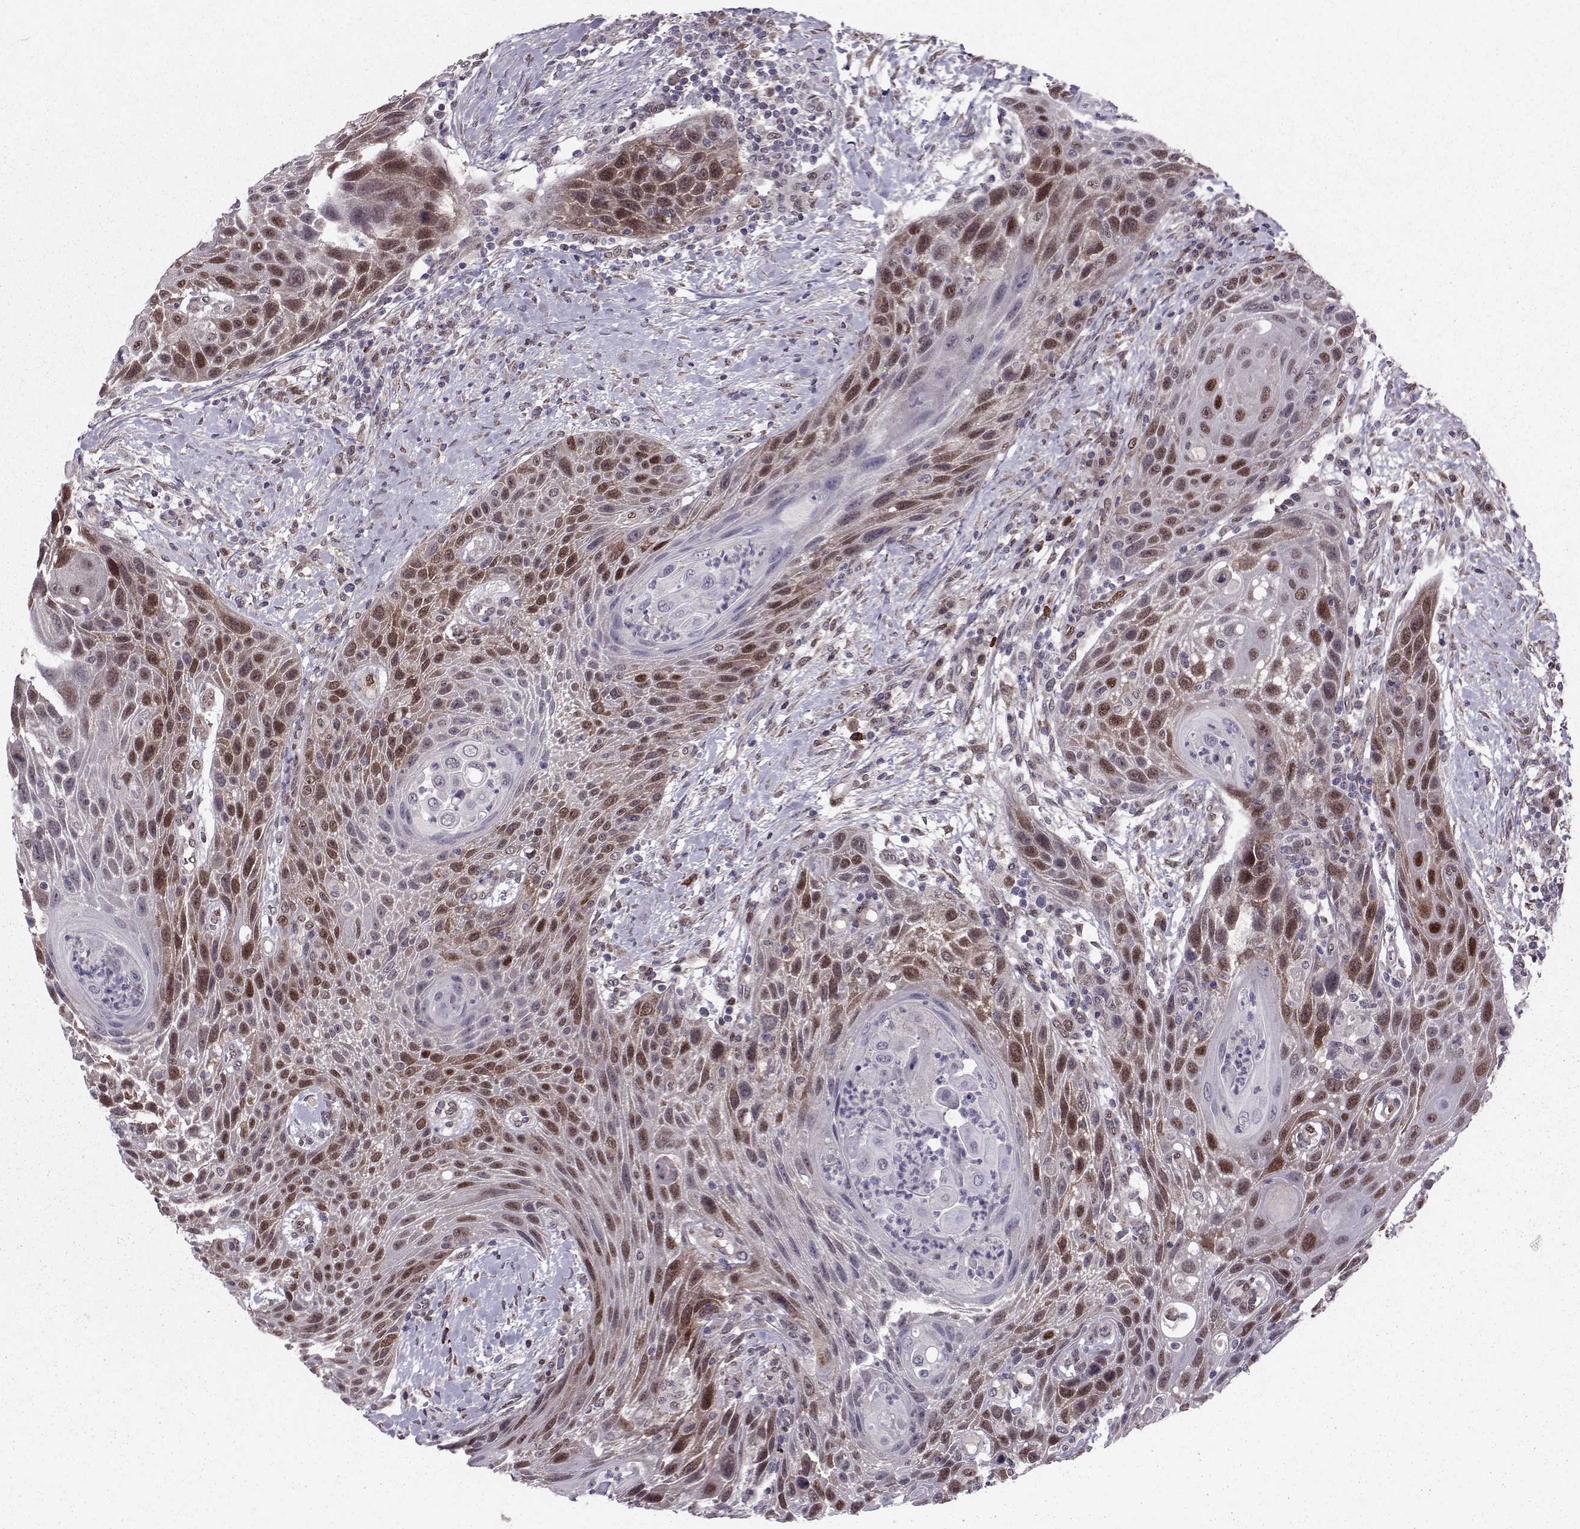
{"staining": {"intensity": "strong", "quantity": "25%-75%", "location": "nuclear"}, "tissue": "head and neck cancer", "cell_type": "Tumor cells", "image_type": "cancer", "snomed": [{"axis": "morphology", "description": "Squamous cell carcinoma, NOS"}, {"axis": "topography", "description": "Head-Neck"}], "caption": "Human head and neck cancer (squamous cell carcinoma) stained with a brown dye shows strong nuclear positive positivity in about 25%-75% of tumor cells.", "gene": "CDK4", "patient": {"sex": "male", "age": 69}}